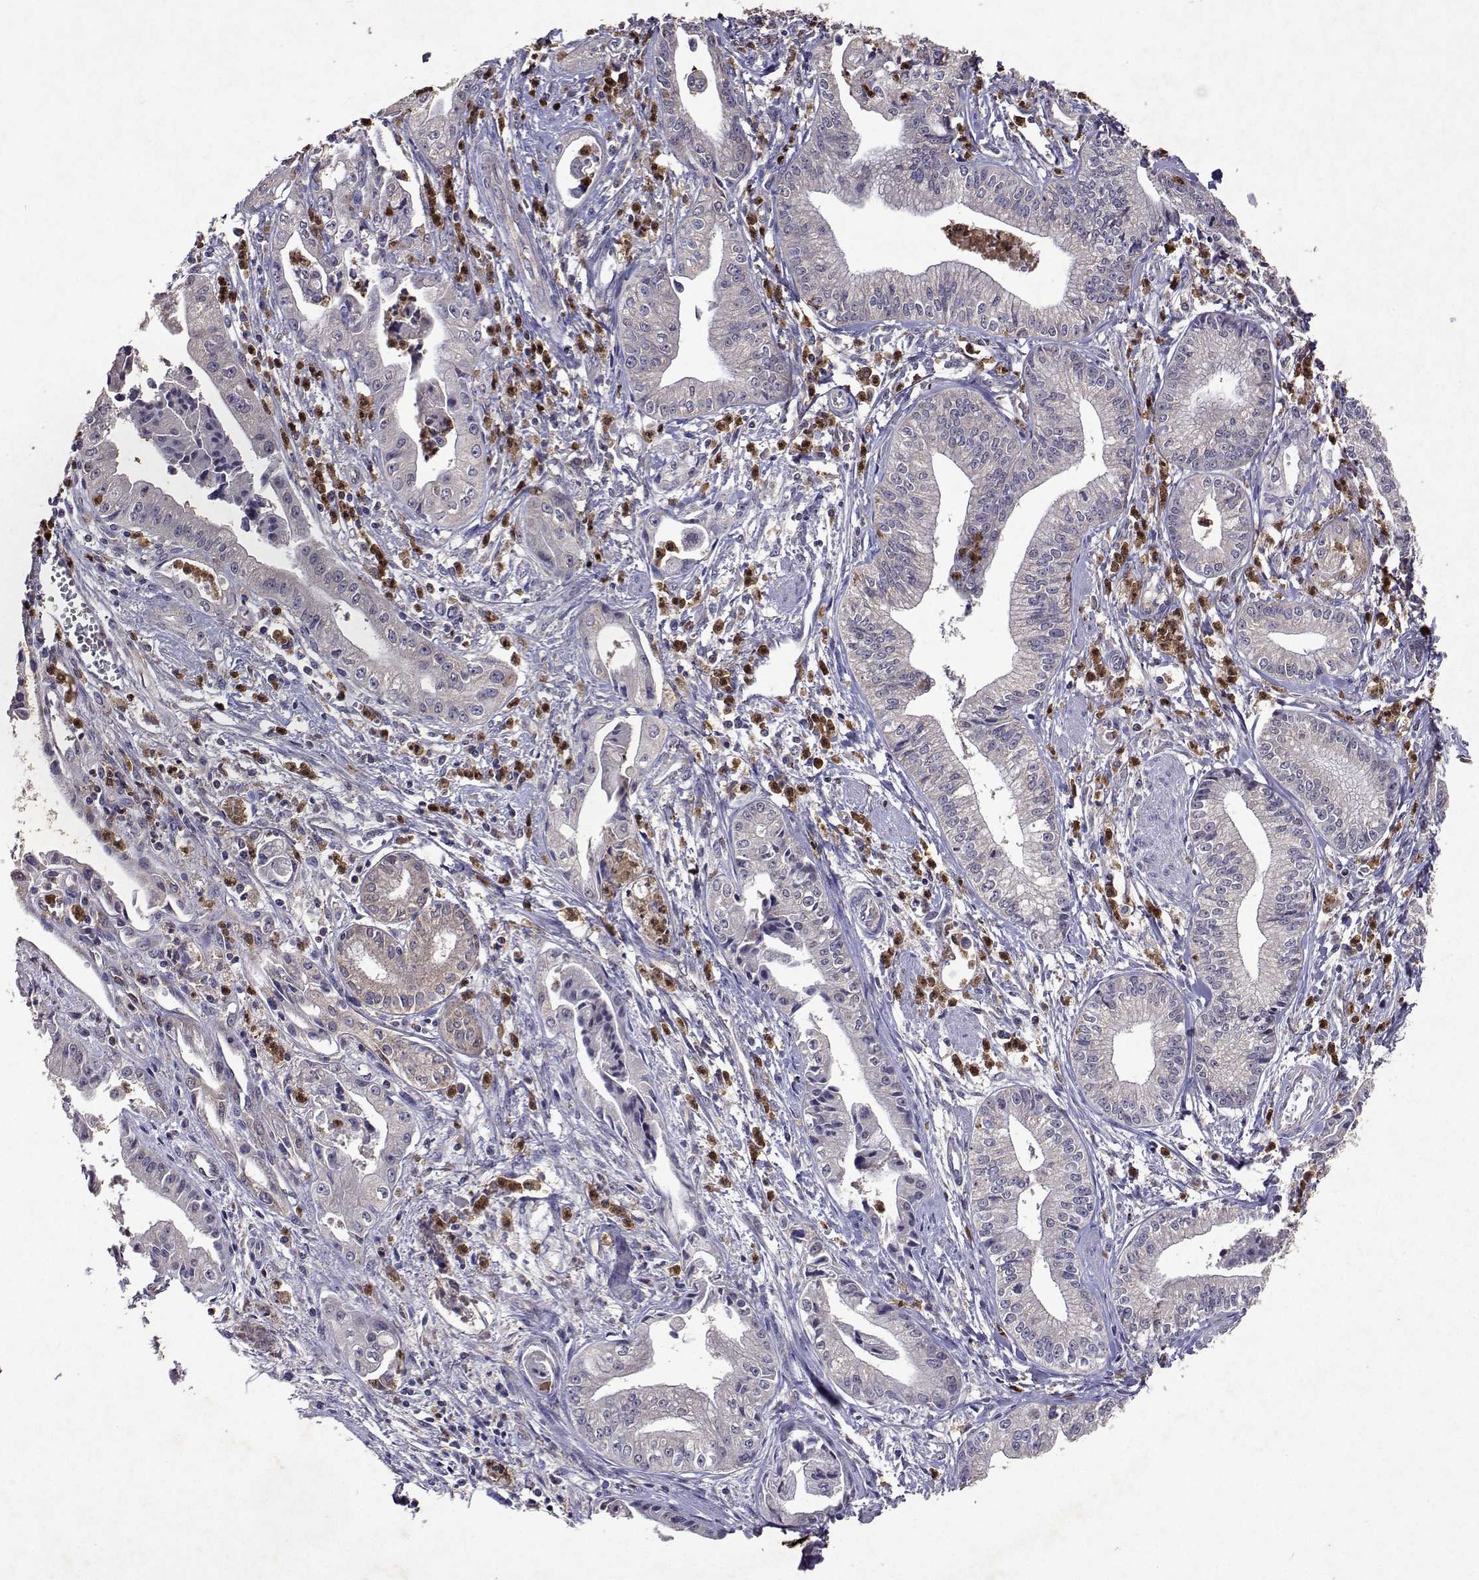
{"staining": {"intensity": "negative", "quantity": "none", "location": "none"}, "tissue": "pancreatic cancer", "cell_type": "Tumor cells", "image_type": "cancer", "snomed": [{"axis": "morphology", "description": "Adenocarcinoma, NOS"}, {"axis": "topography", "description": "Pancreas"}], "caption": "Pancreatic cancer was stained to show a protein in brown. There is no significant staining in tumor cells. (Stains: DAB immunohistochemistry with hematoxylin counter stain, Microscopy: brightfield microscopy at high magnification).", "gene": "APAF1", "patient": {"sex": "female", "age": 65}}